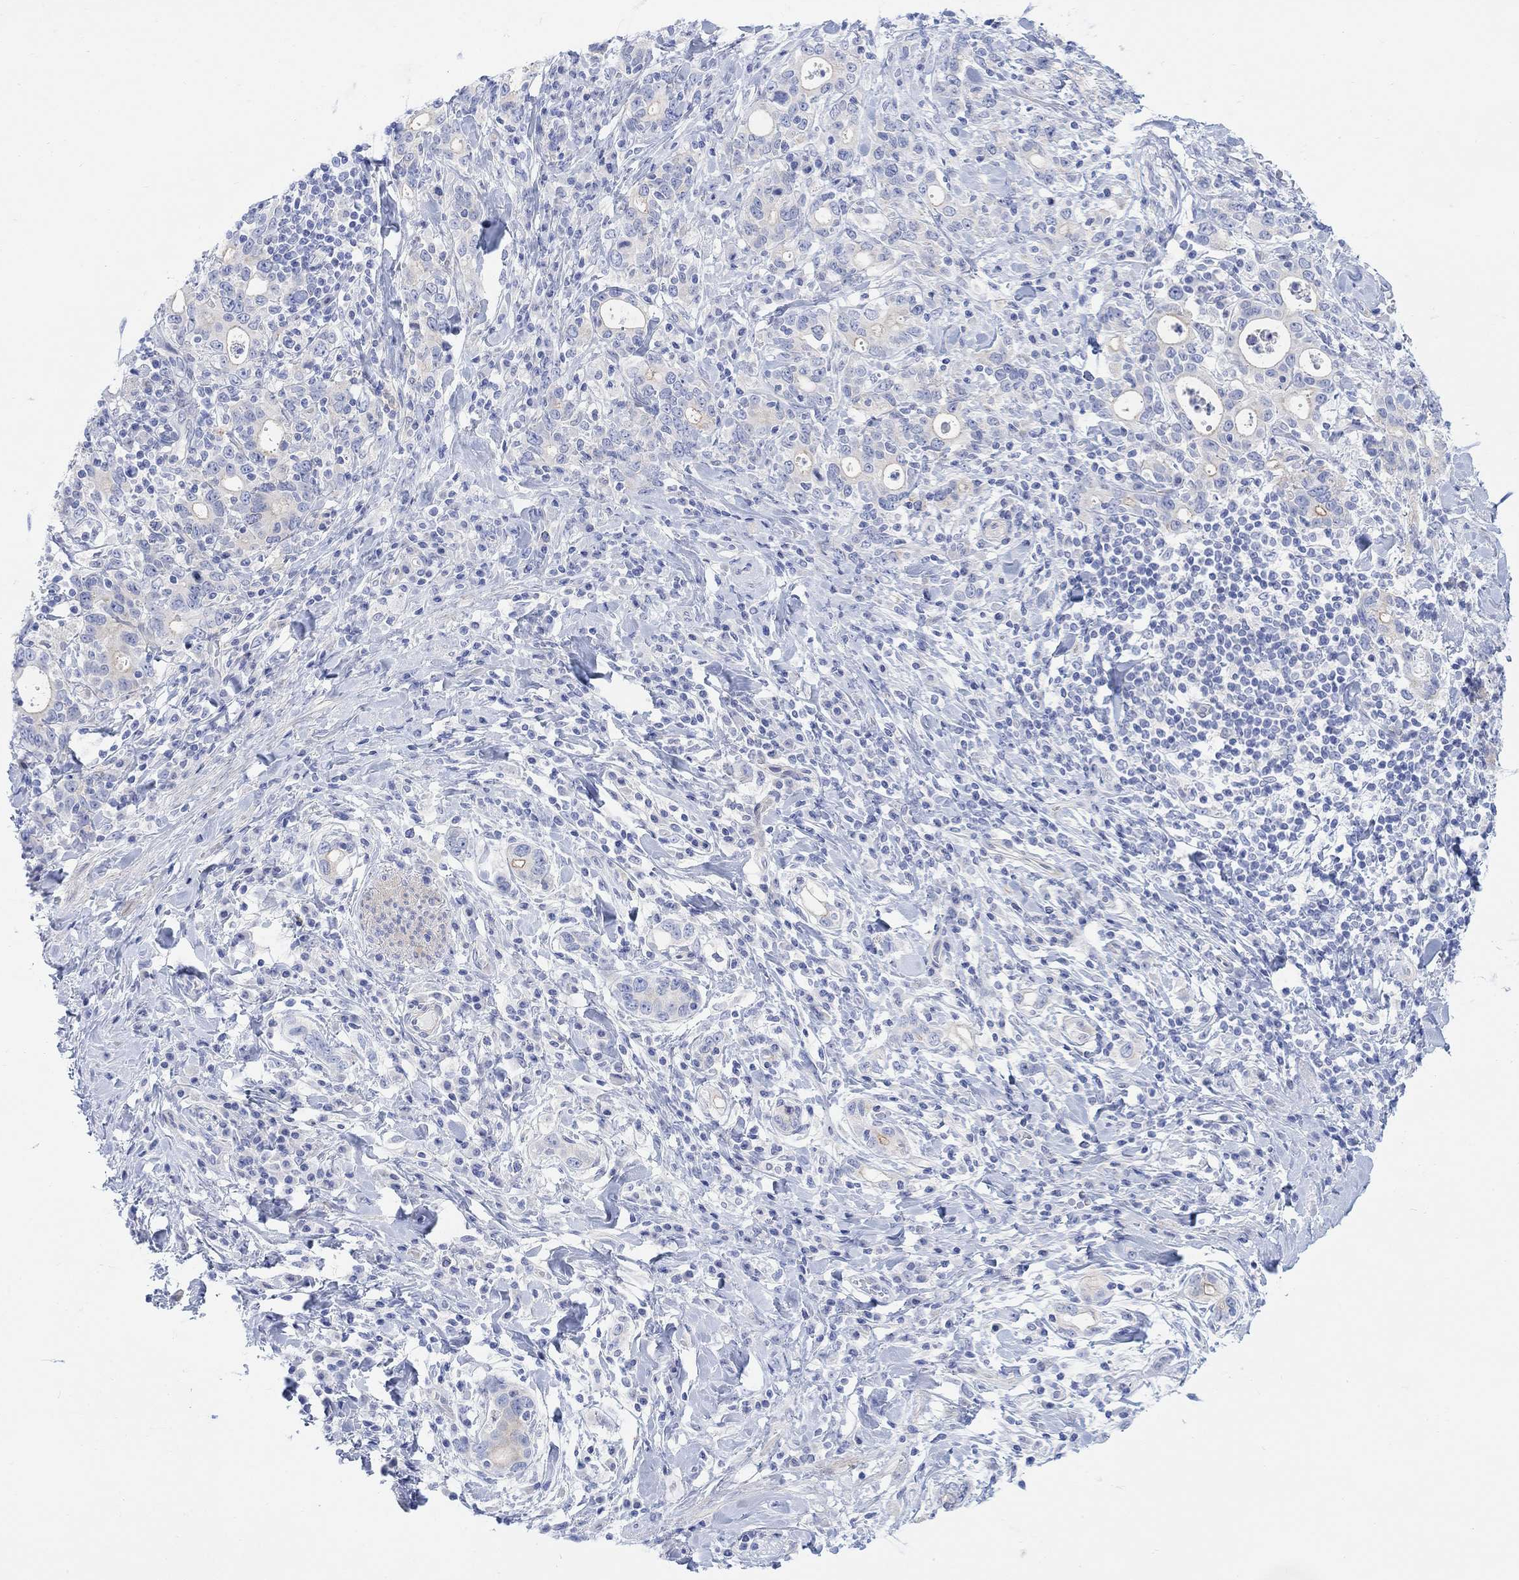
{"staining": {"intensity": "negative", "quantity": "none", "location": "none"}, "tissue": "stomach cancer", "cell_type": "Tumor cells", "image_type": "cancer", "snomed": [{"axis": "morphology", "description": "Adenocarcinoma, NOS"}, {"axis": "topography", "description": "Stomach"}], "caption": "DAB (3,3'-diaminobenzidine) immunohistochemical staining of human adenocarcinoma (stomach) exhibits no significant expression in tumor cells.", "gene": "TLDC2", "patient": {"sex": "male", "age": 79}}